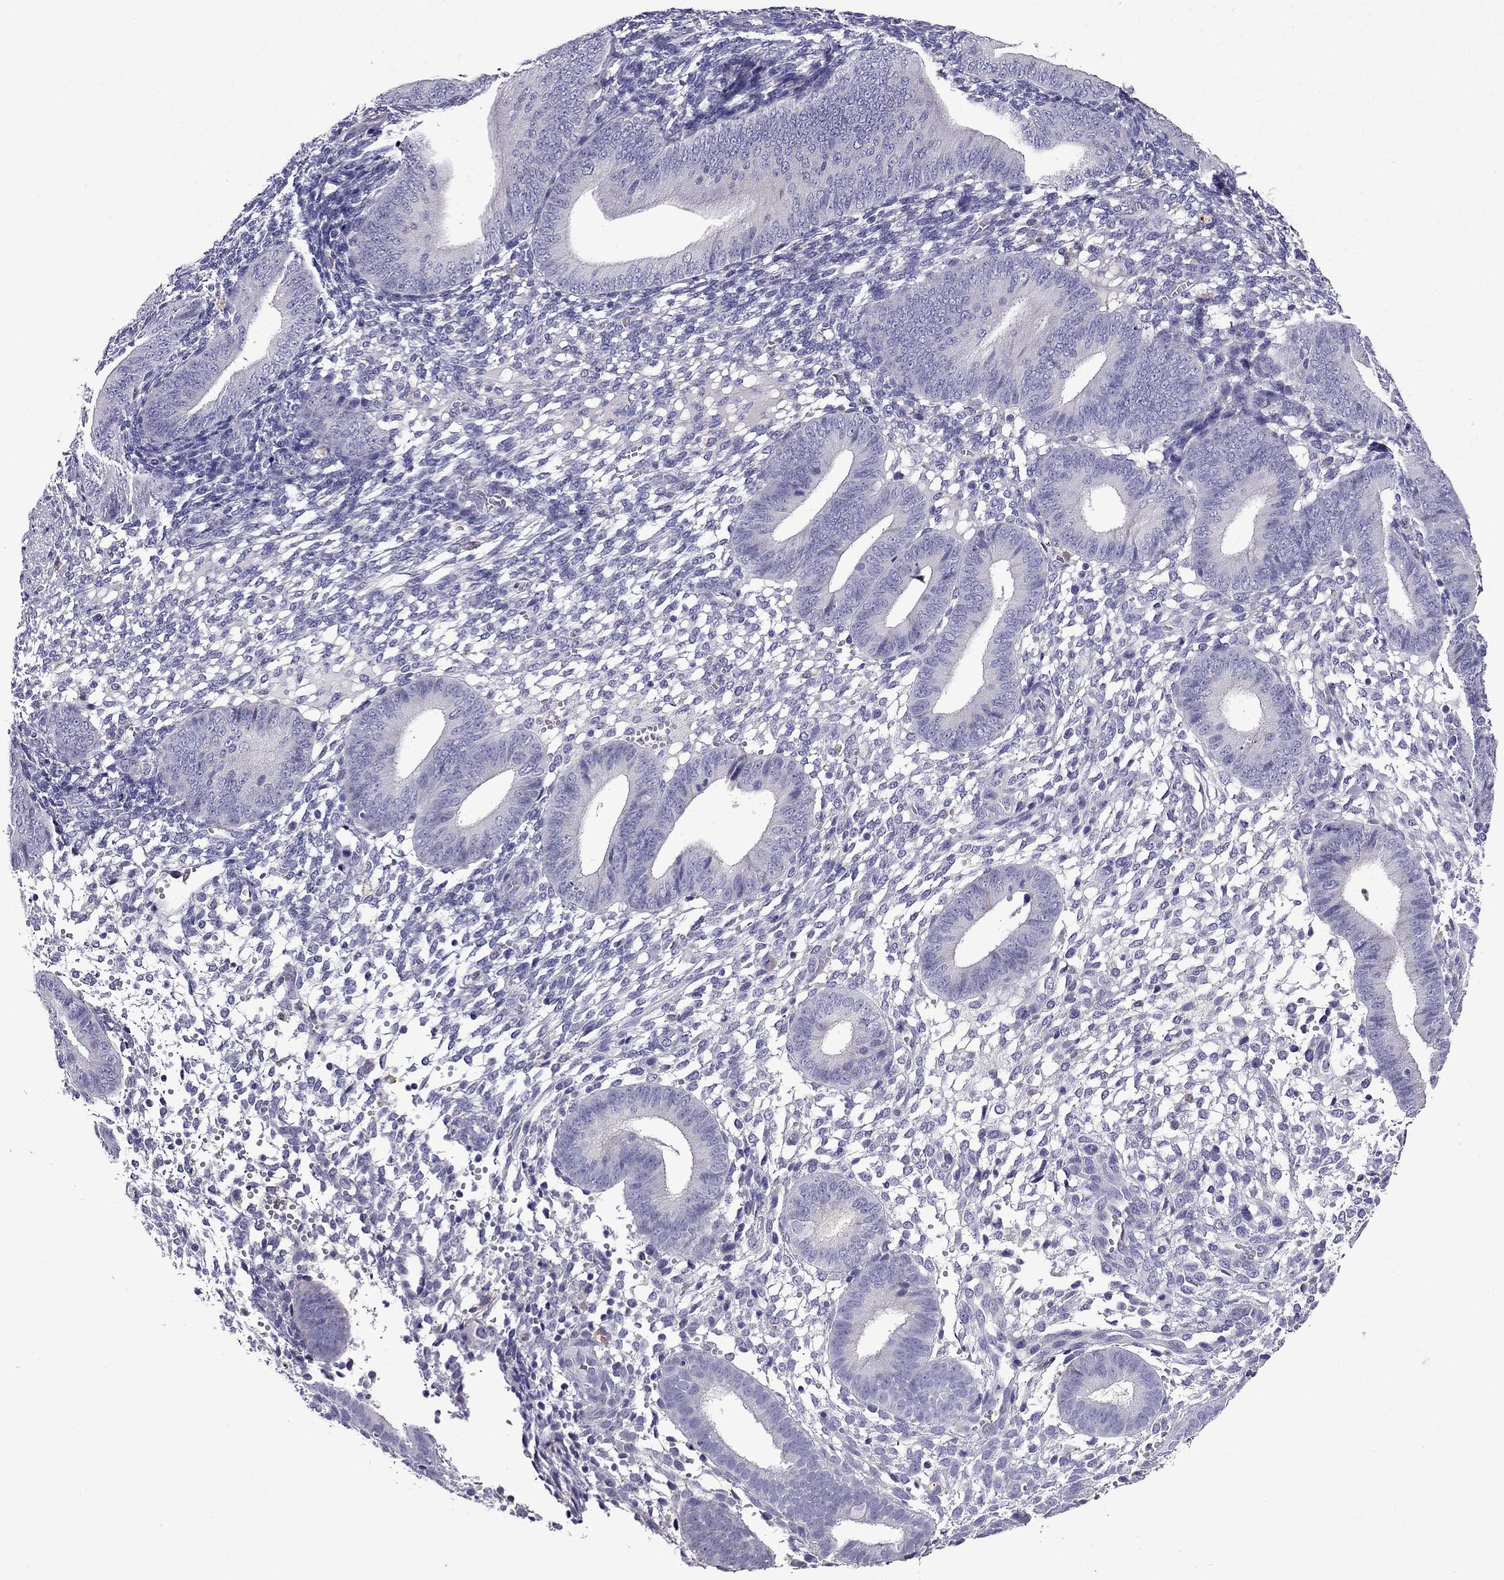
{"staining": {"intensity": "negative", "quantity": "none", "location": "none"}, "tissue": "endometrium", "cell_type": "Cells in endometrial stroma", "image_type": "normal", "snomed": [{"axis": "morphology", "description": "Normal tissue, NOS"}, {"axis": "topography", "description": "Endometrium"}], "caption": "IHC of unremarkable human endometrium shows no positivity in cells in endometrial stroma.", "gene": "TSSK4", "patient": {"sex": "female", "age": 39}}